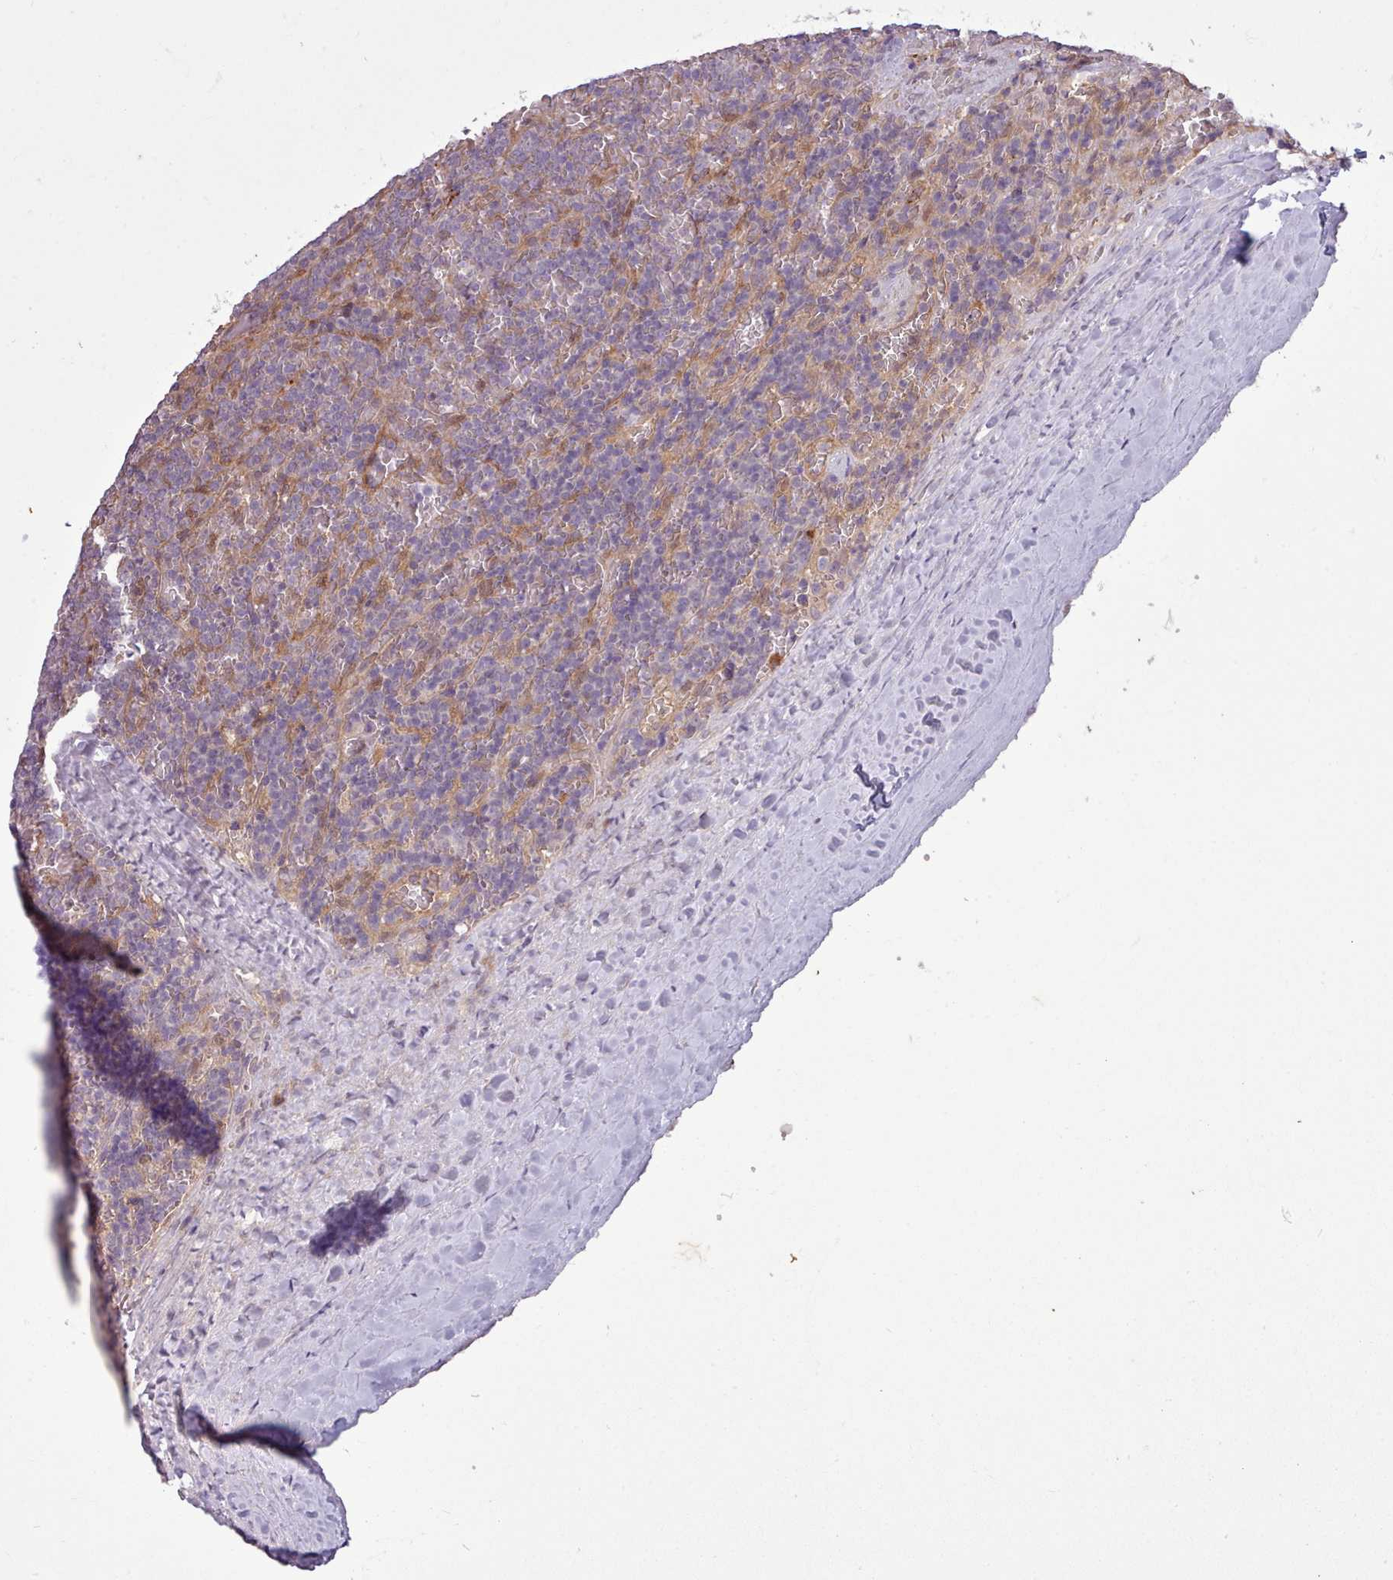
{"staining": {"intensity": "negative", "quantity": "none", "location": "none"}, "tissue": "lymphoma", "cell_type": "Tumor cells", "image_type": "cancer", "snomed": [{"axis": "morphology", "description": "Malignant lymphoma, non-Hodgkin's type, Low grade"}, {"axis": "topography", "description": "Spleen"}], "caption": "High power microscopy histopathology image of an IHC histopathology image of low-grade malignant lymphoma, non-Hodgkin's type, revealing no significant staining in tumor cells.", "gene": "NMRK1", "patient": {"sex": "female", "age": 19}}